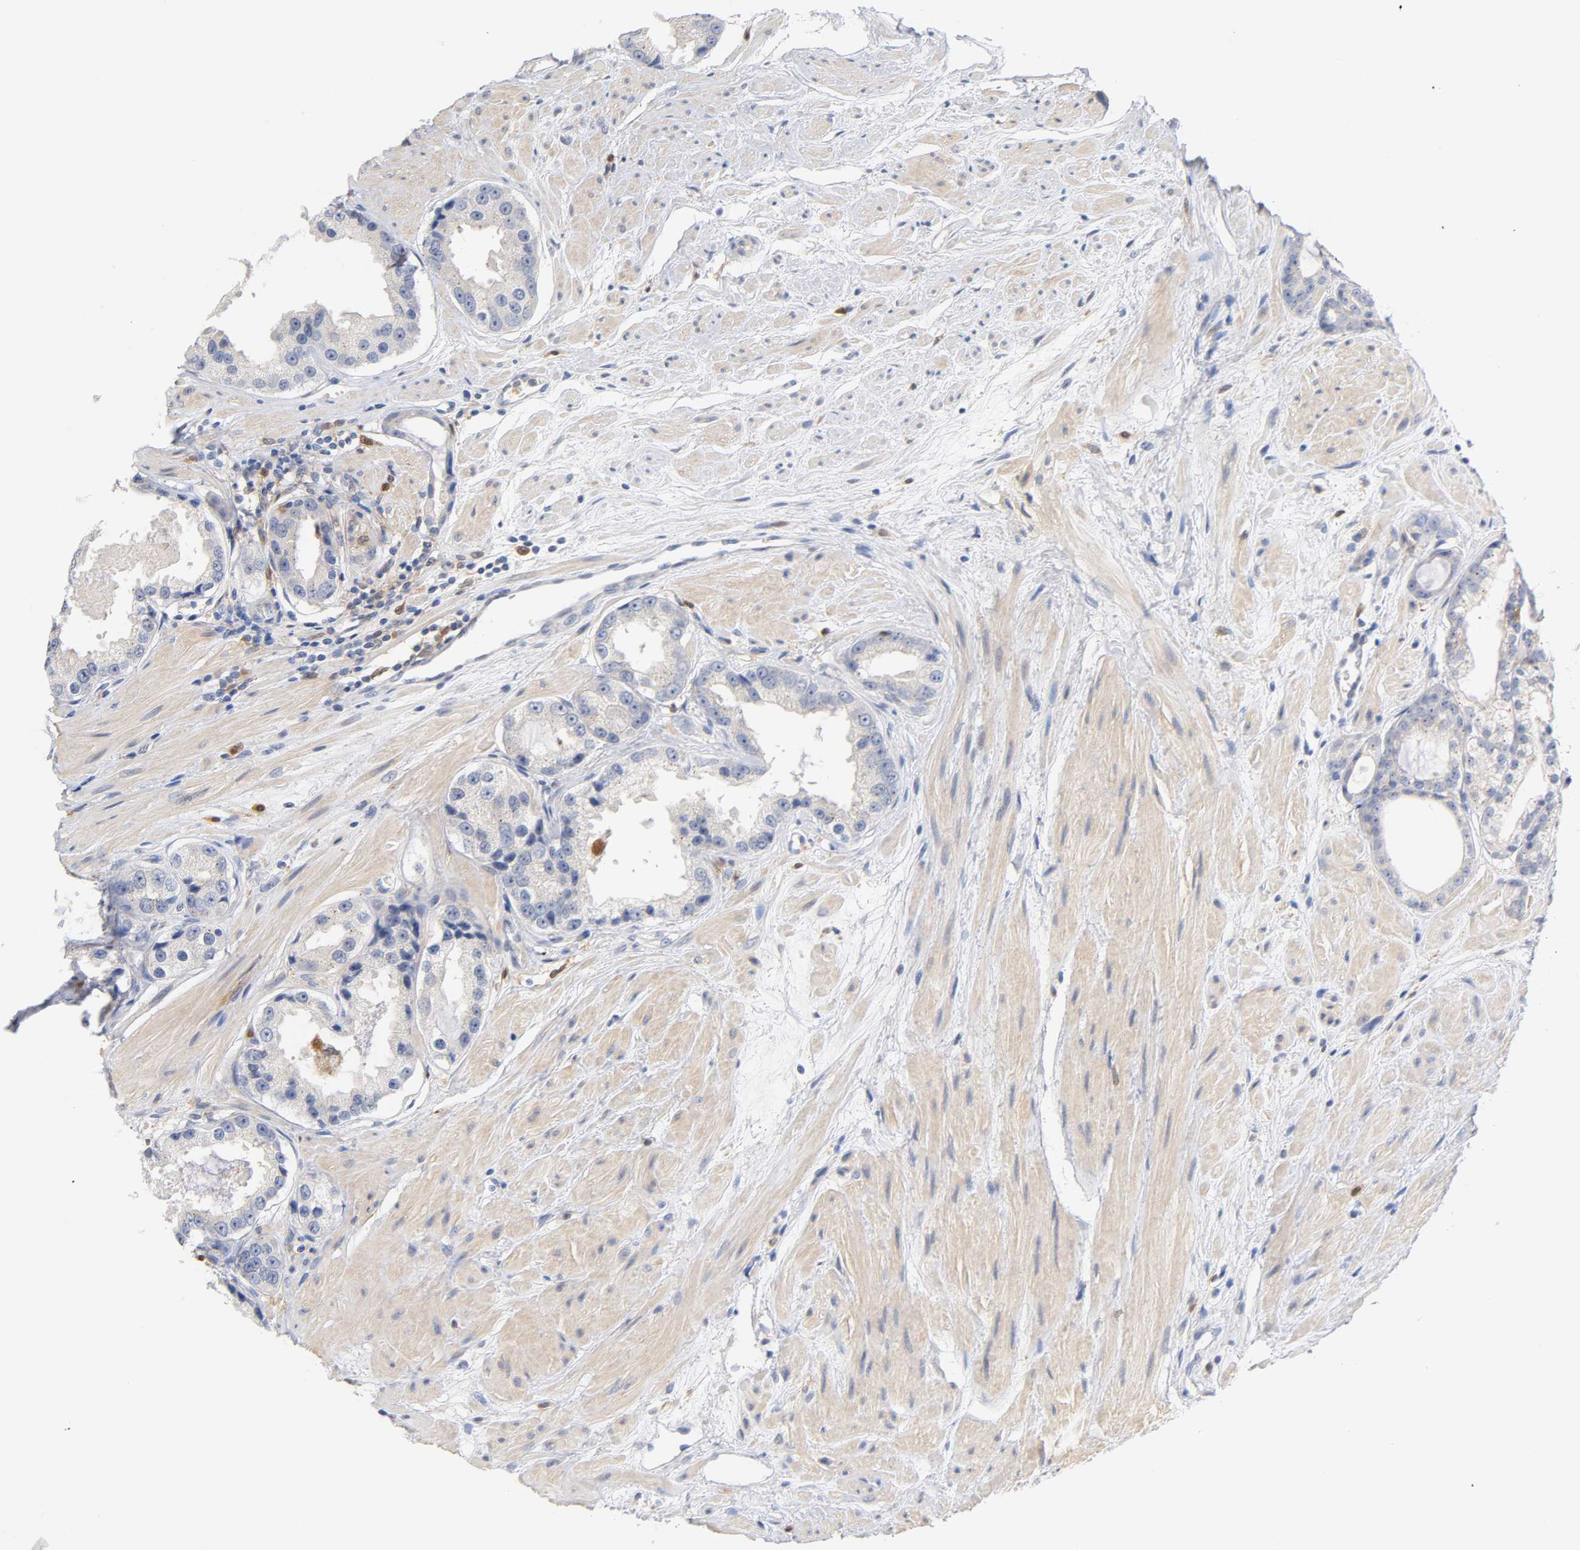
{"staining": {"intensity": "negative", "quantity": "none", "location": "none"}, "tissue": "prostate cancer", "cell_type": "Tumor cells", "image_type": "cancer", "snomed": [{"axis": "morphology", "description": "Adenocarcinoma, Medium grade"}, {"axis": "topography", "description": "Prostate"}], "caption": "This is a image of IHC staining of adenocarcinoma (medium-grade) (prostate), which shows no positivity in tumor cells. (Immunohistochemistry, brightfield microscopy, high magnification).", "gene": "IL18", "patient": {"sex": "male", "age": 60}}